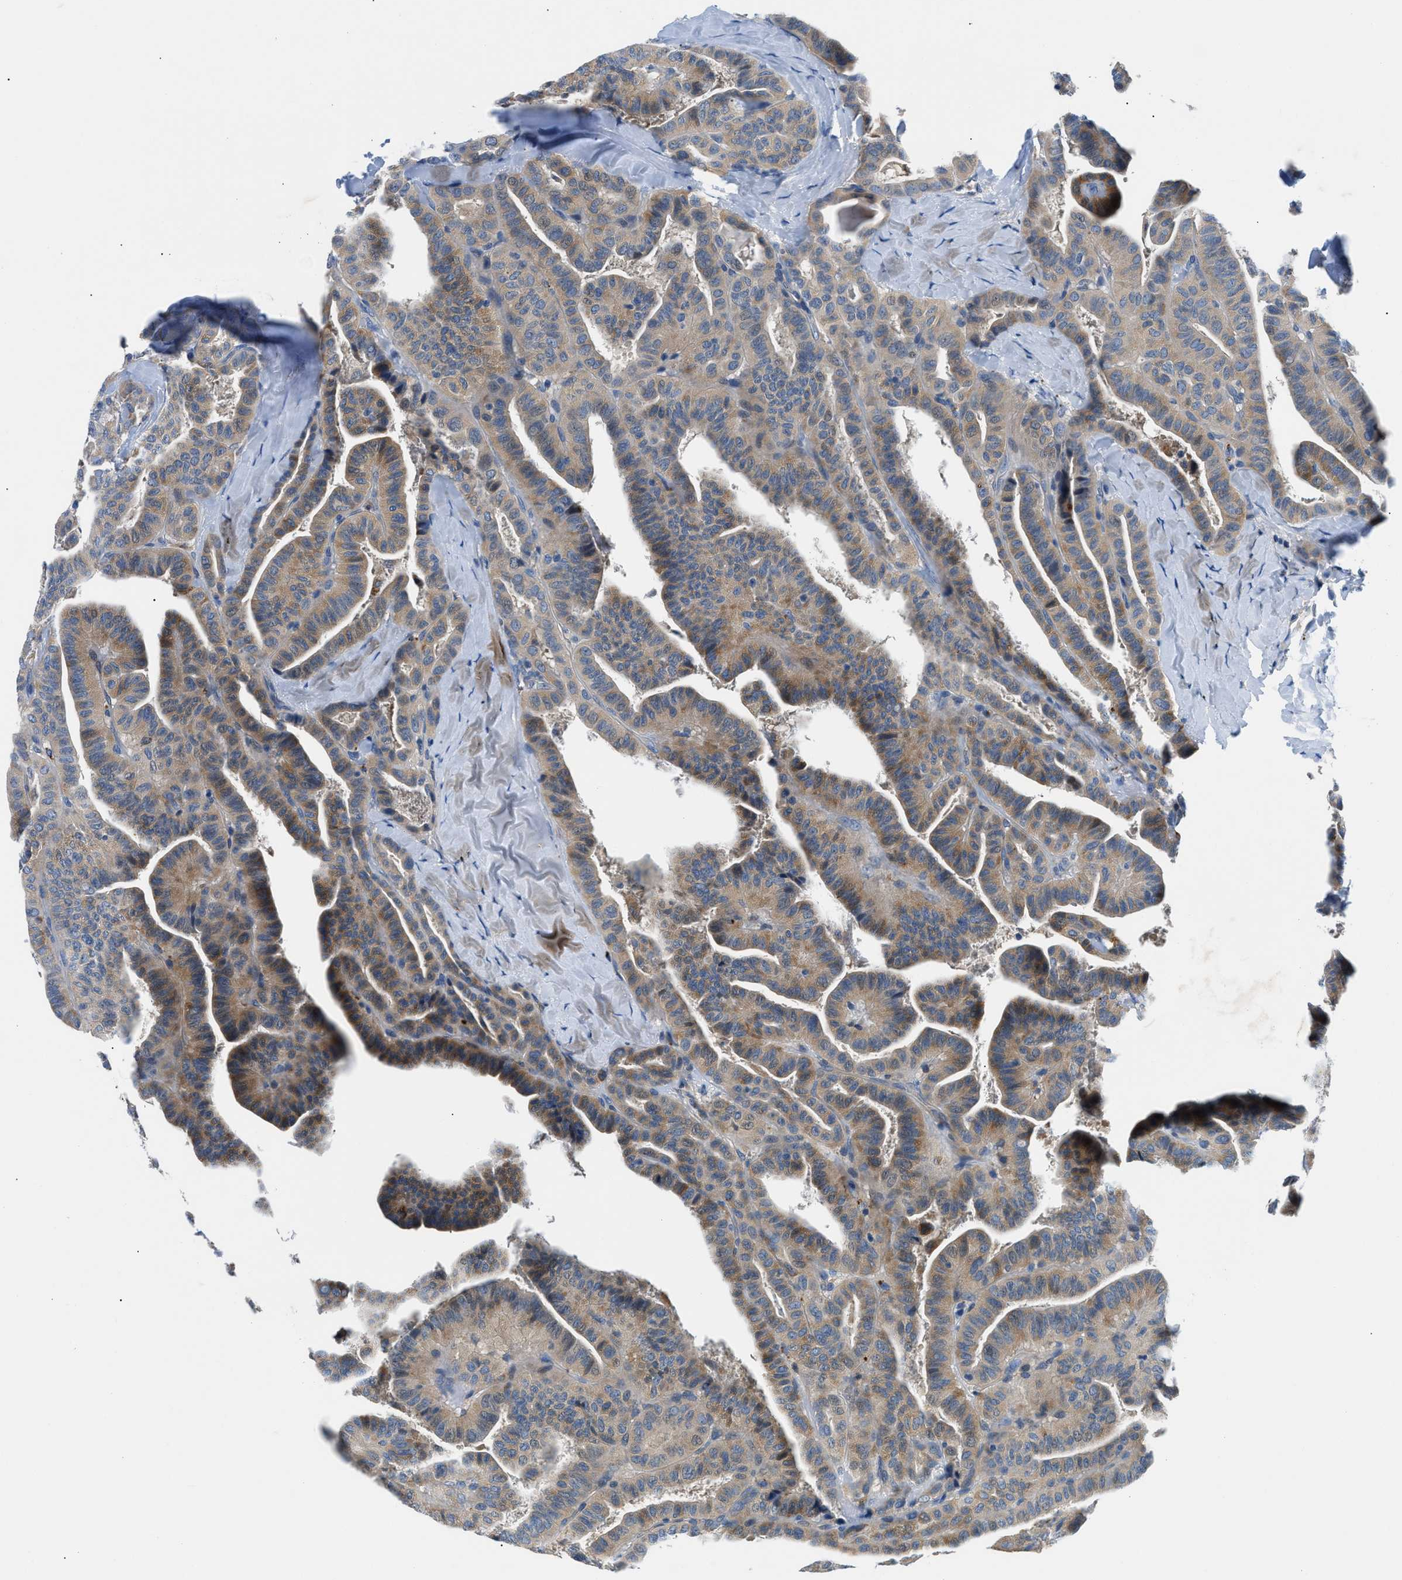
{"staining": {"intensity": "moderate", "quantity": ">75%", "location": "cytoplasmic/membranous"}, "tissue": "thyroid cancer", "cell_type": "Tumor cells", "image_type": "cancer", "snomed": [{"axis": "morphology", "description": "Papillary adenocarcinoma, NOS"}, {"axis": "topography", "description": "Thyroid gland"}], "caption": "Thyroid cancer (papillary adenocarcinoma) stained for a protein reveals moderate cytoplasmic/membranous positivity in tumor cells. Nuclei are stained in blue.", "gene": "ADGRE3", "patient": {"sex": "male", "age": 77}}